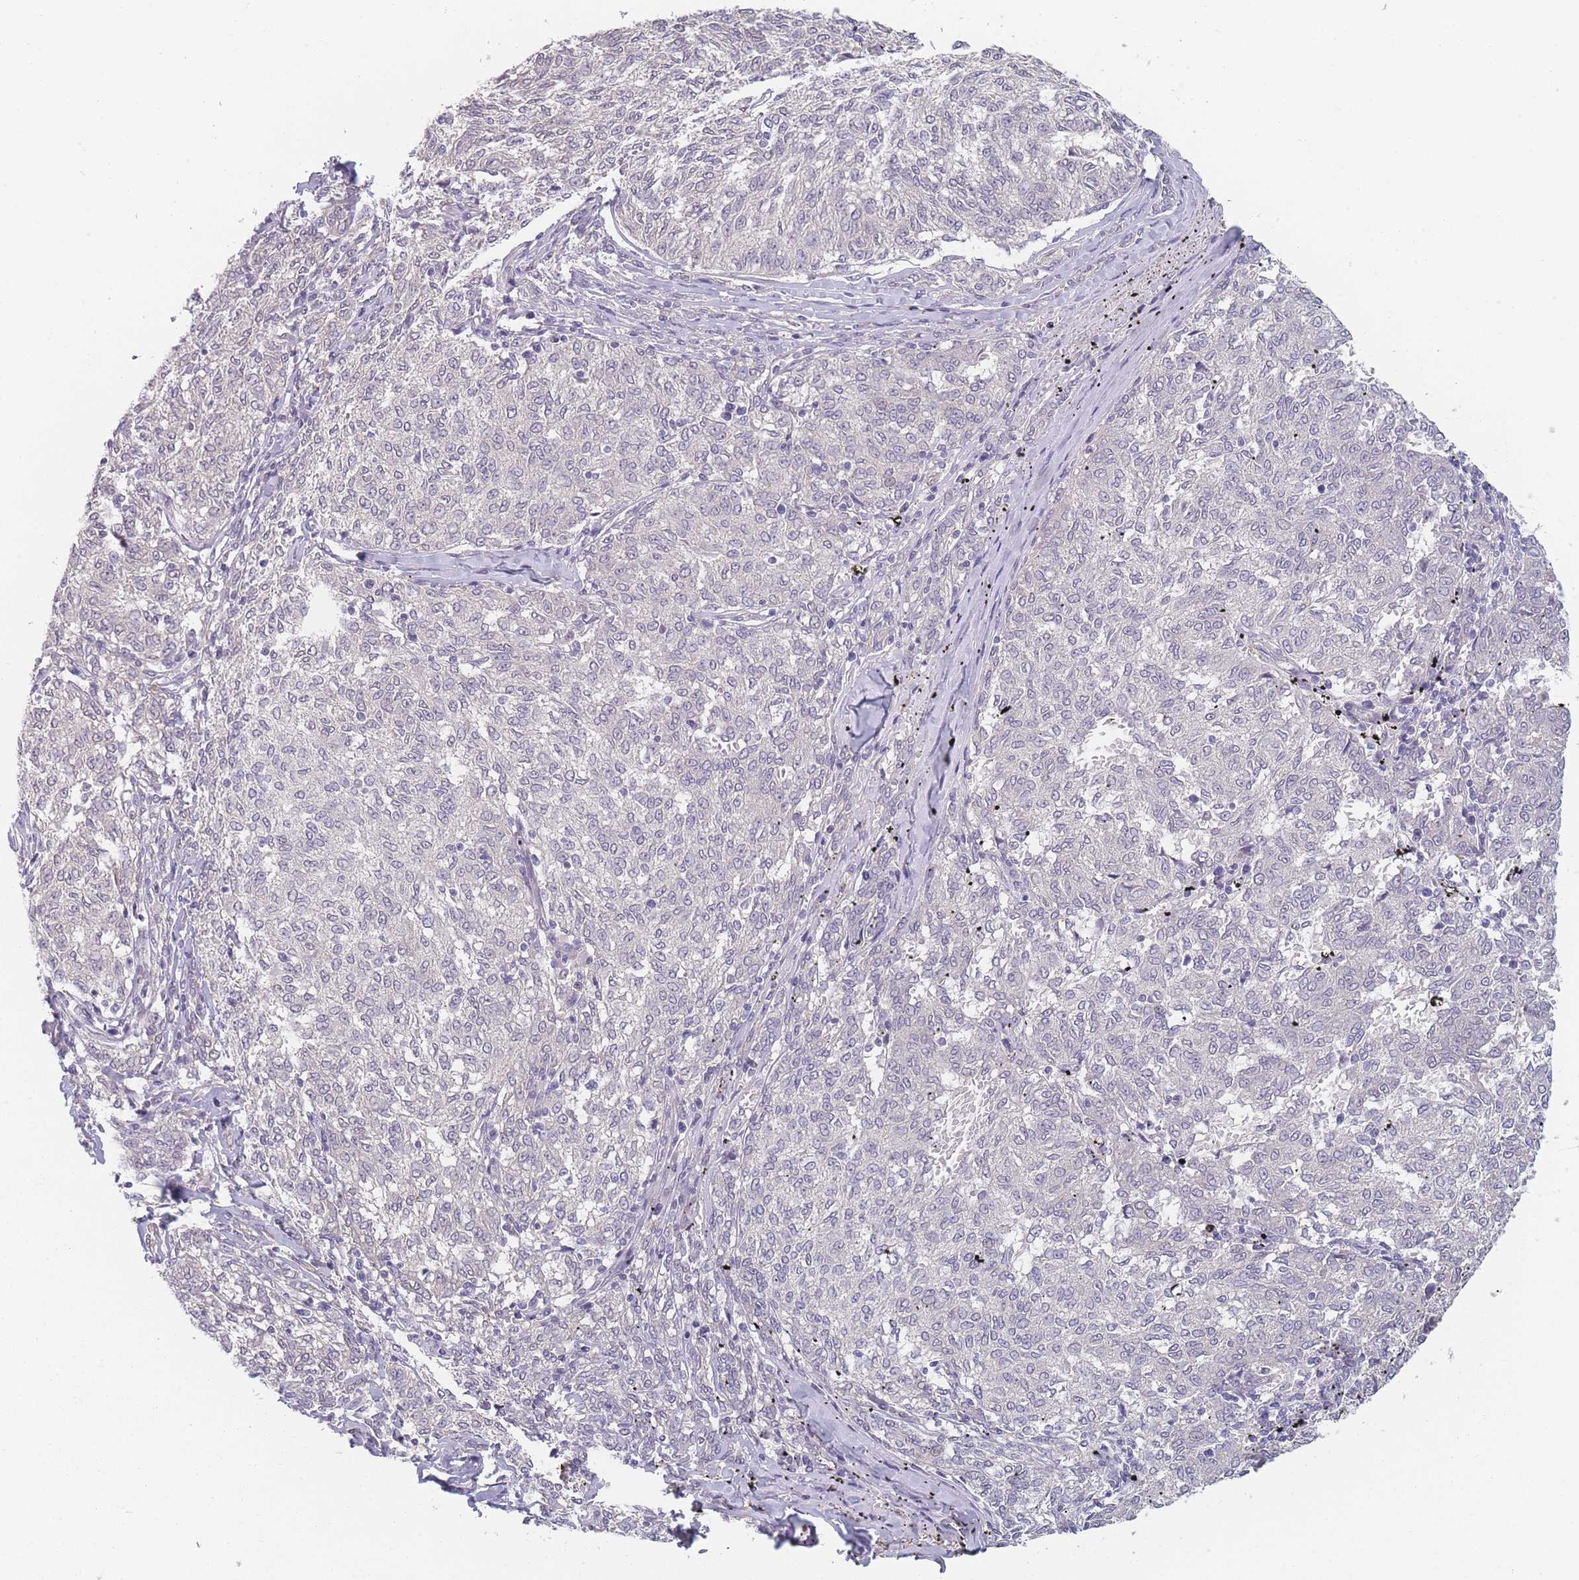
{"staining": {"intensity": "negative", "quantity": "none", "location": "none"}, "tissue": "melanoma", "cell_type": "Tumor cells", "image_type": "cancer", "snomed": [{"axis": "morphology", "description": "Malignant melanoma, NOS"}, {"axis": "topography", "description": "Skin"}], "caption": "A histopathology image of human melanoma is negative for staining in tumor cells. (Immunohistochemistry, brightfield microscopy, high magnification).", "gene": "ANKRD10", "patient": {"sex": "female", "age": 72}}